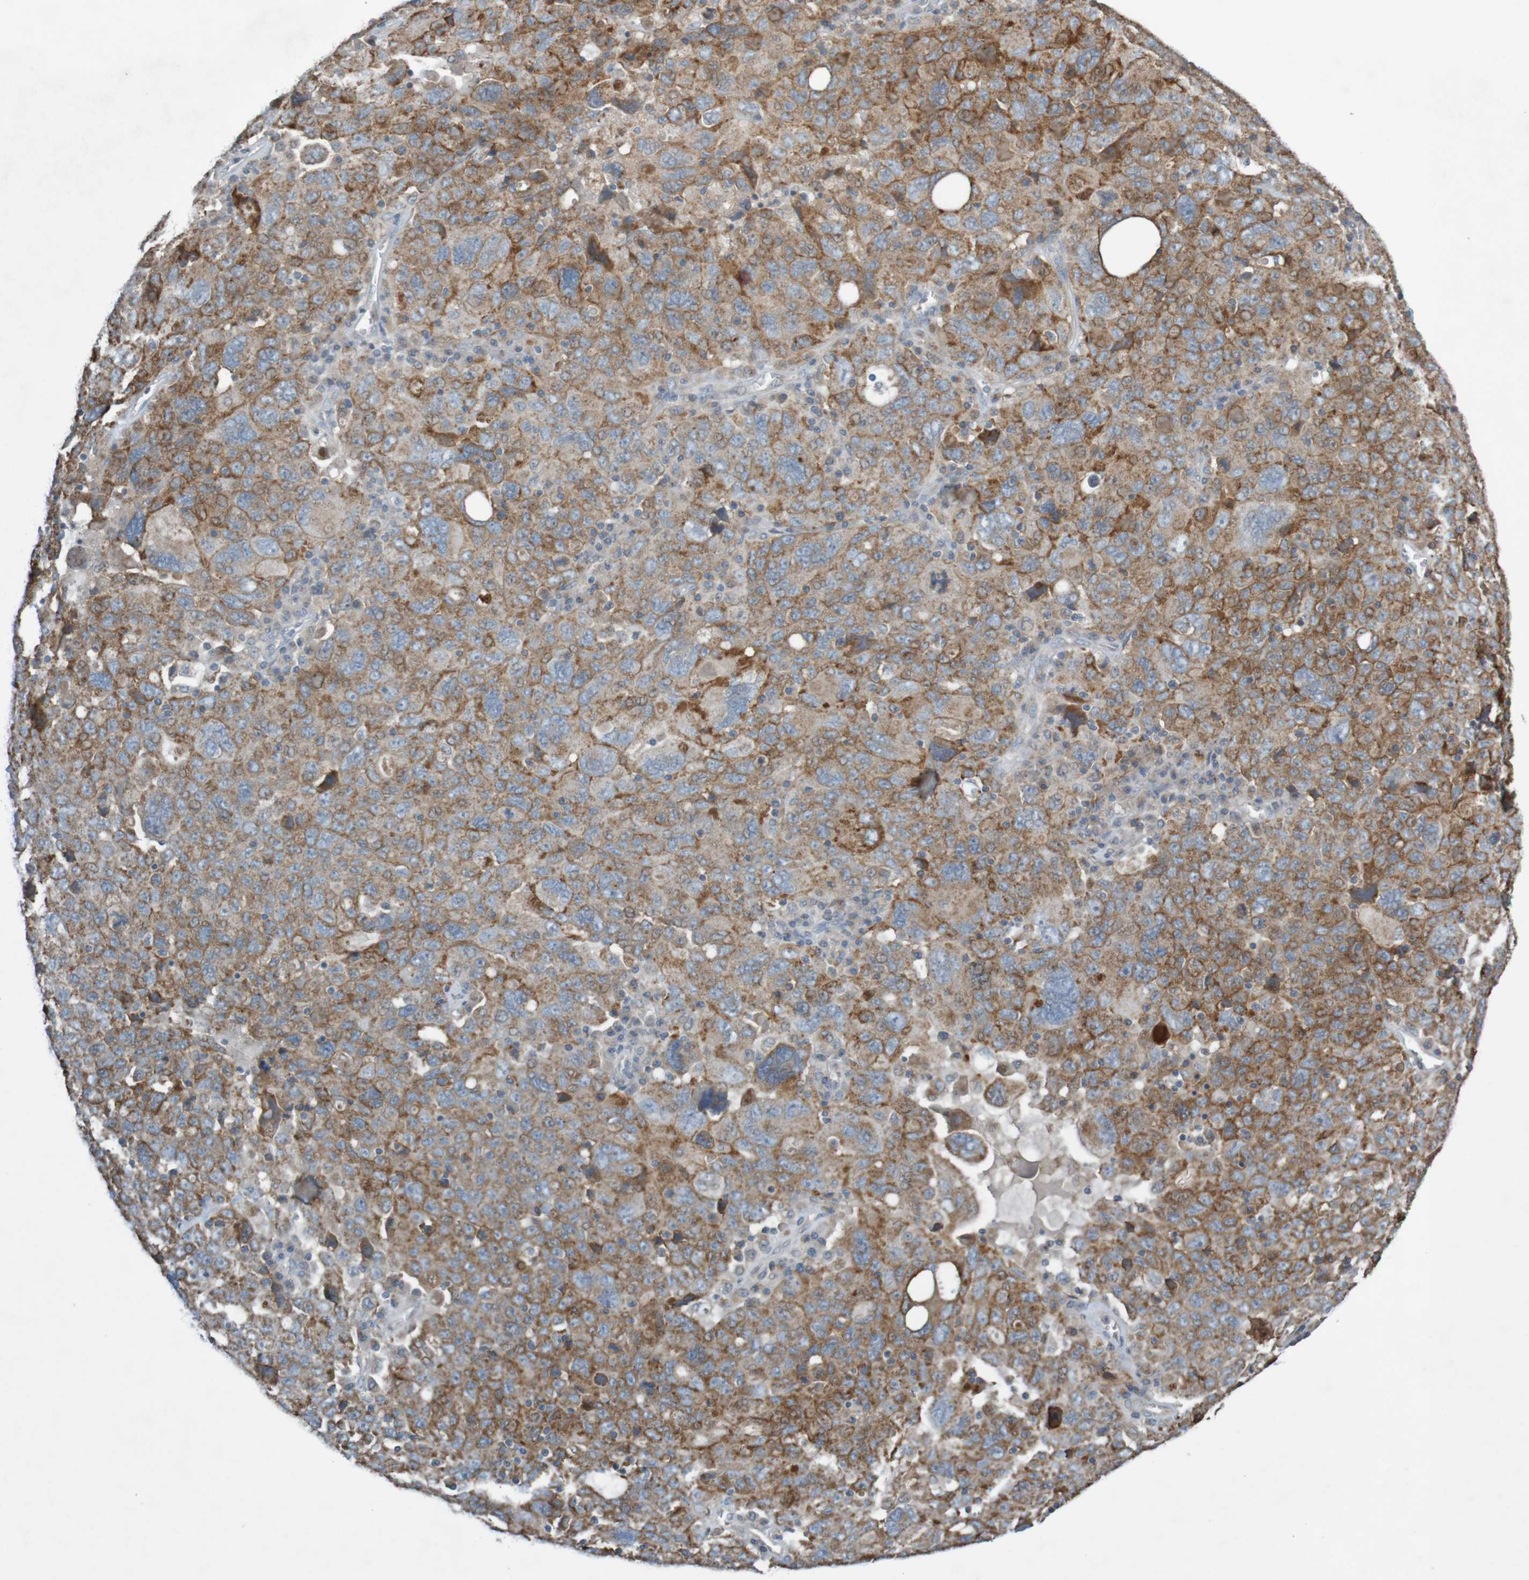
{"staining": {"intensity": "moderate", "quantity": ">75%", "location": "cytoplasmic/membranous"}, "tissue": "ovarian cancer", "cell_type": "Tumor cells", "image_type": "cancer", "snomed": [{"axis": "morphology", "description": "Carcinoma, endometroid"}, {"axis": "topography", "description": "Ovary"}], "caption": "Ovarian endometroid carcinoma stained with DAB immunohistochemistry (IHC) demonstrates medium levels of moderate cytoplasmic/membranous staining in about >75% of tumor cells.", "gene": "B3GAT2", "patient": {"sex": "female", "age": 62}}